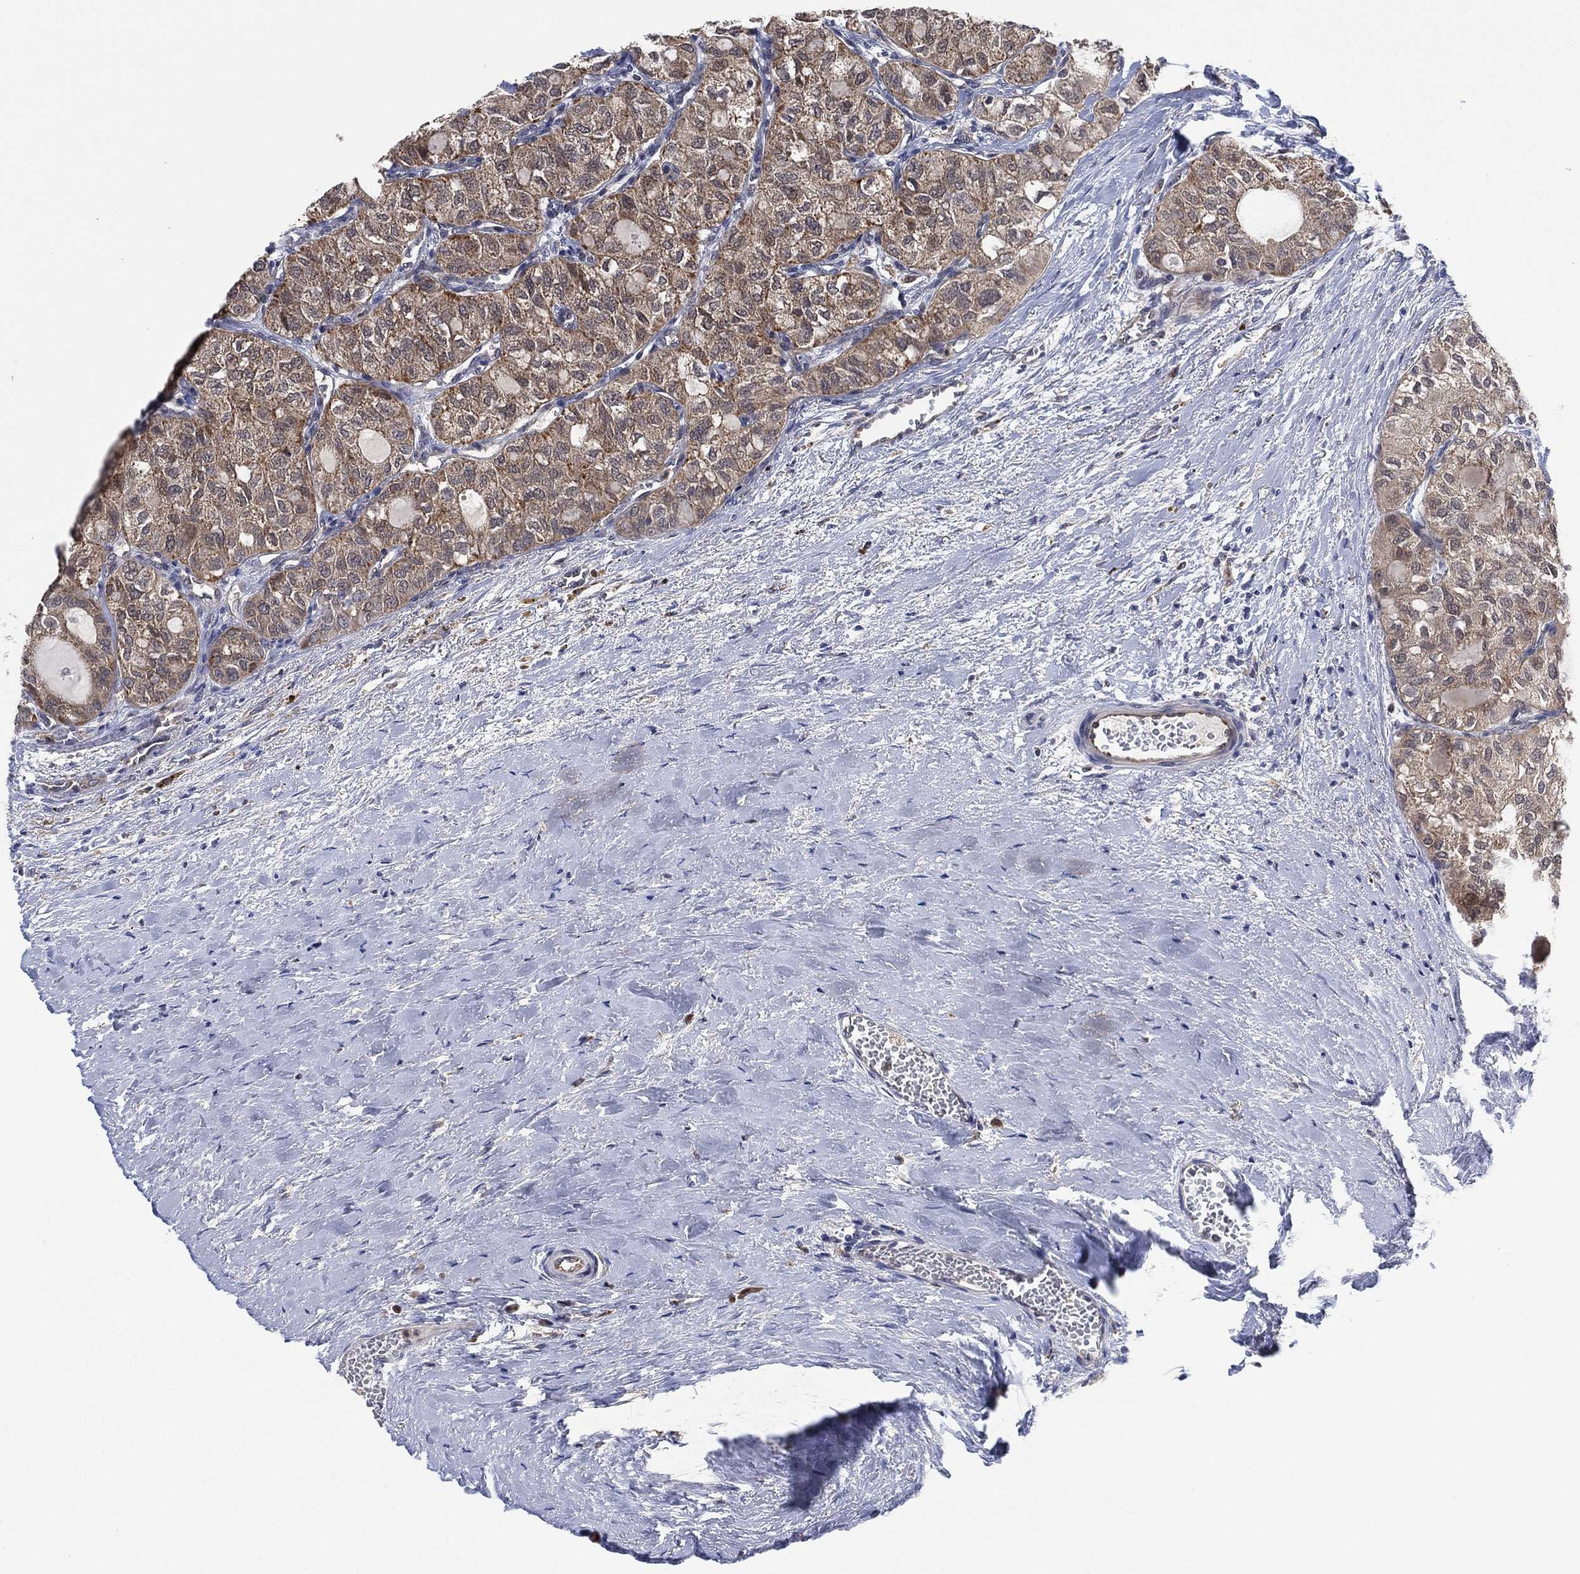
{"staining": {"intensity": "moderate", "quantity": ">75%", "location": "cytoplasmic/membranous"}, "tissue": "thyroid cancer", "cell_type": "Tumor cells", "image_type": "cancer", "snomed": [{"axis": "morphology", "description": "Follicular adenoma carcinoma, NOS"}, {"axis": "topography", "description": "Thyroid gland"}], "caption": "Immunohistochemistry (IHC) image of human thyroid cancer (follicular adenoma carcinoma) stained for a protein (brown), which exhibits medium levels of moderate cytoplasmic/membranous positivity in about >75% of tumor cells.", "gene": "FES", "patient": {"sex": "male", "age": 75}}